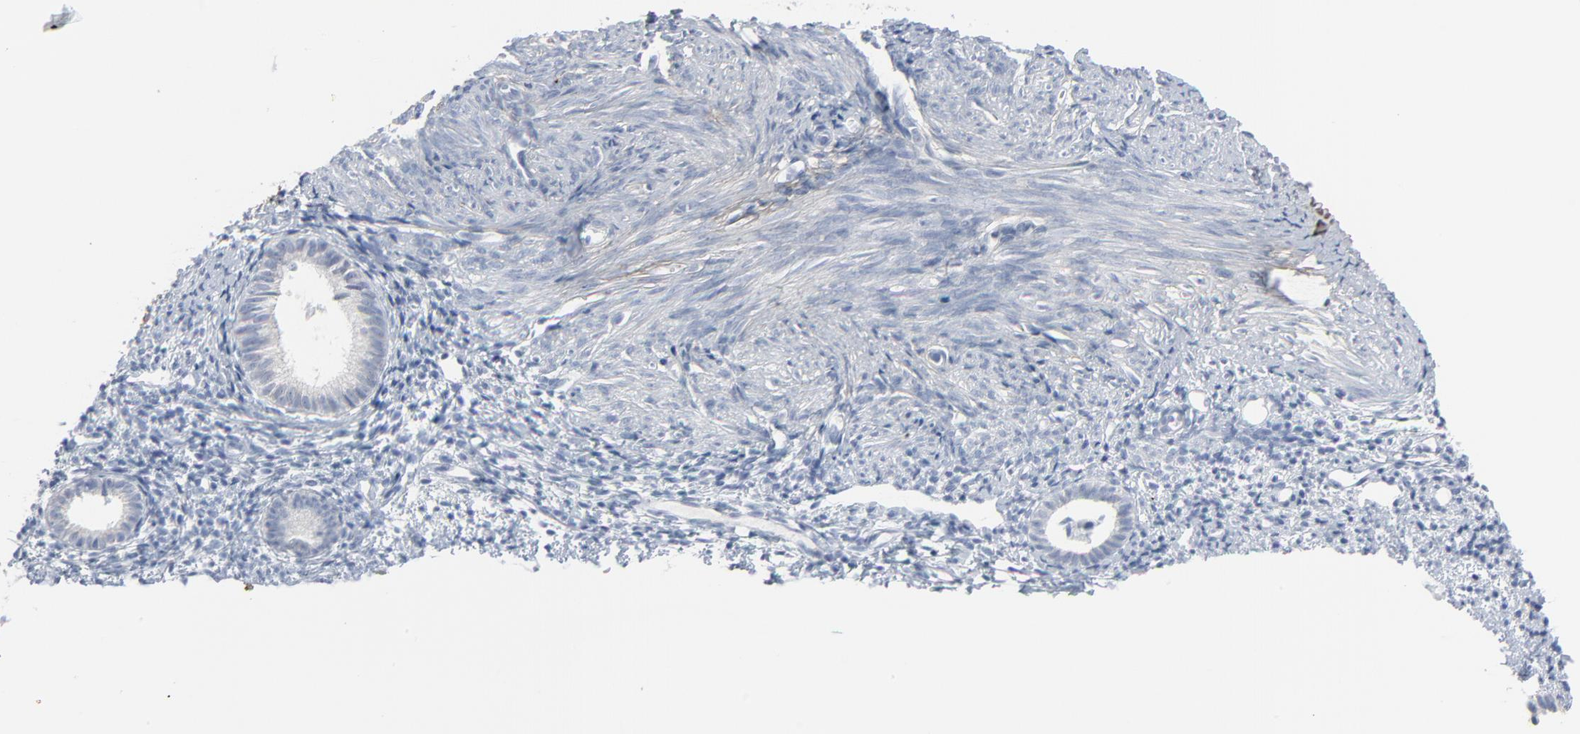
{"staining": {"intensity": "negative", "quantity": "none", "location": "none"}, "tissue": "endometrium", "cell_type": "Cells in endometrial stroma", "image_type": "normal", "snomed": [{"axis": "morphology", "description": "Normal tissue, NOS"}, {"axis": "topography", "description": "Smooth muscle"}, {"axis": "topography", "description": "Endometrium"}], "caption": "This is an IHC image of benign human endometrium. There is no expression in cells in endometrial stroma.", "gene": "BGN", "patient": {"sex": "female", "age": 57}}